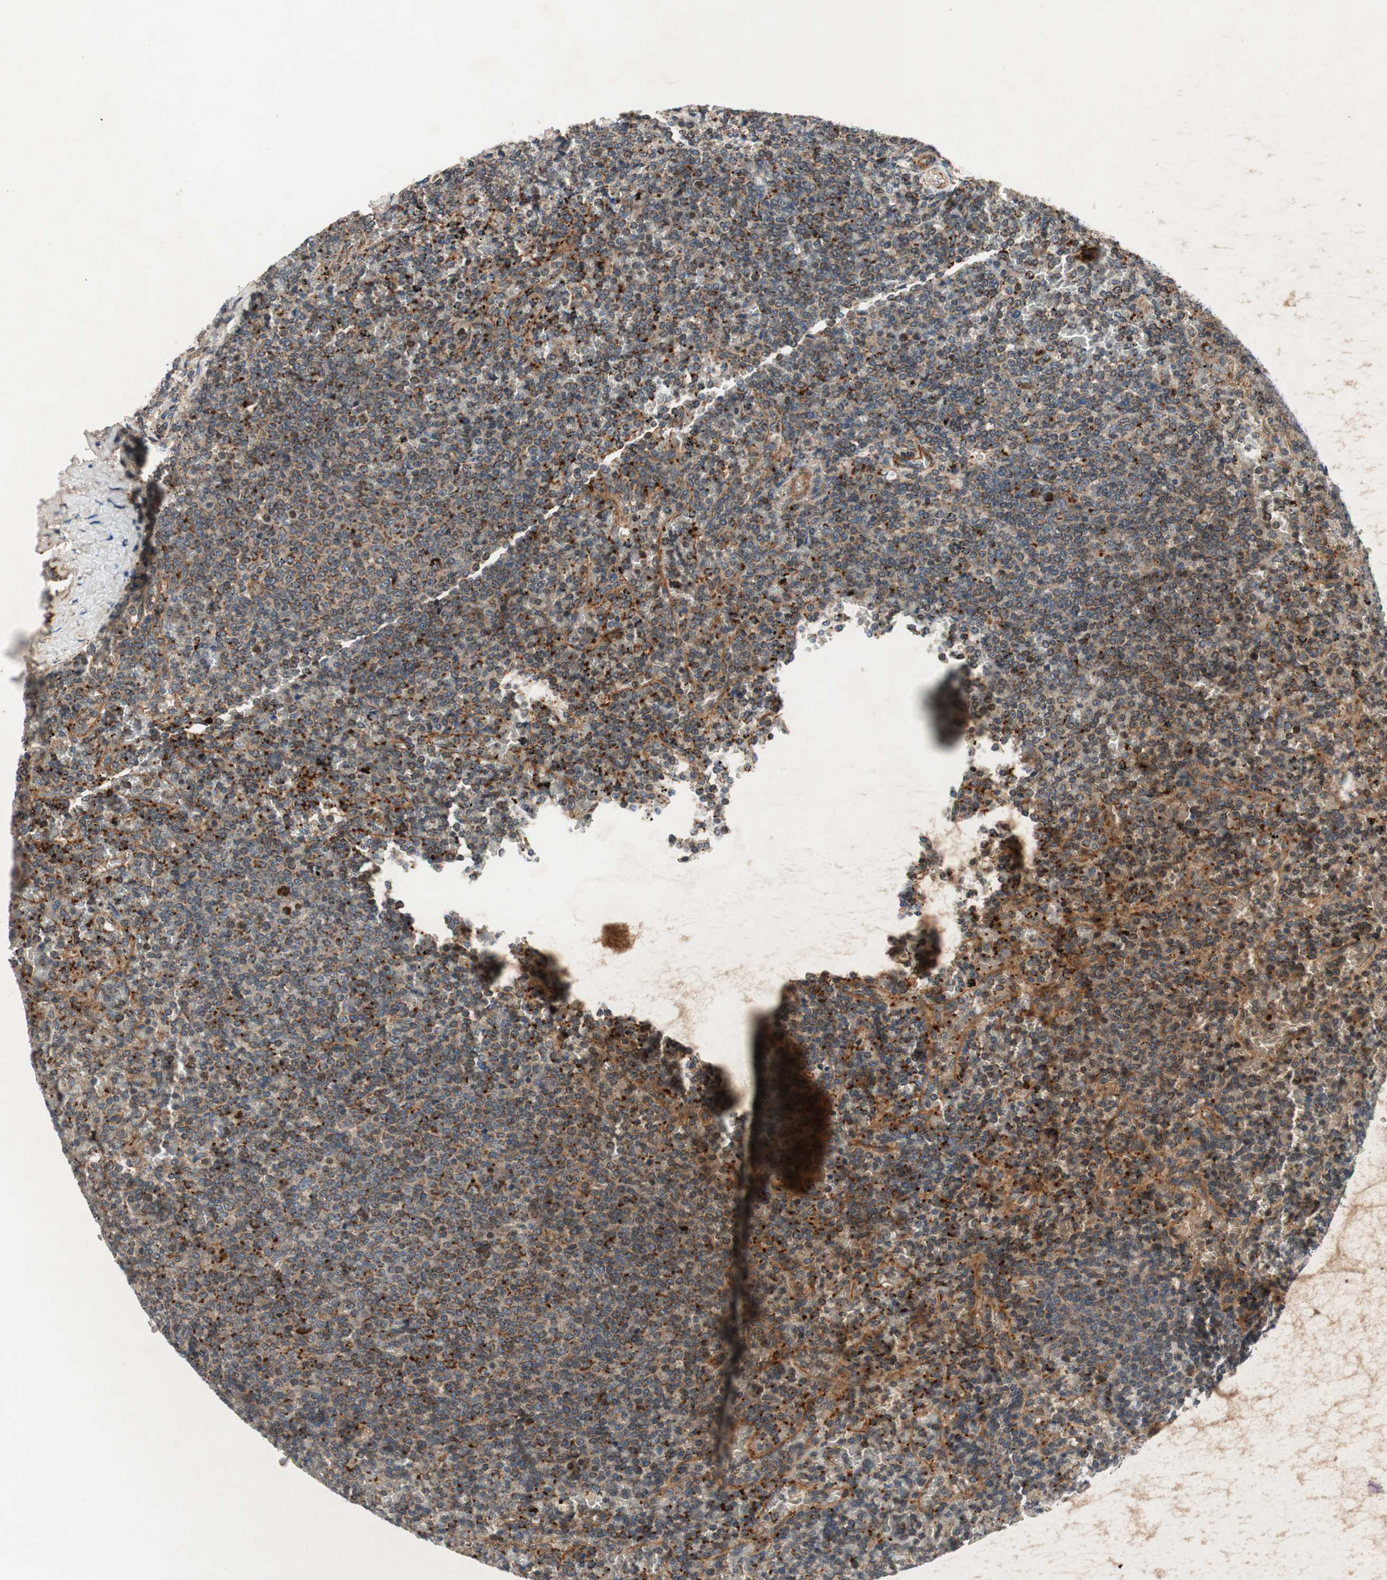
{"staining": {"intensity": "moderate", "quantity": "25%-75%", "location": "cytoplasmic/membranous"}, "tissue": "lymphoma", "cell_type": "Tumor cells", "image_type": "cancer", "snomed": [{"axis": "morphology", "description": "Malignant lymphoma, non-Hodgkin's type, Low grade"}, {"axis": "topography", "description": "Spleen"}], "caption": "This is a histology image of IHC staining of malignant lymphoma, non-Hodgkin's type (low-grade), which shows moderate staining in the cytoplasmic/membranous of tumor cells.", "gene": "AKAP1", "patient": {"sex": "female", "age": 77}}